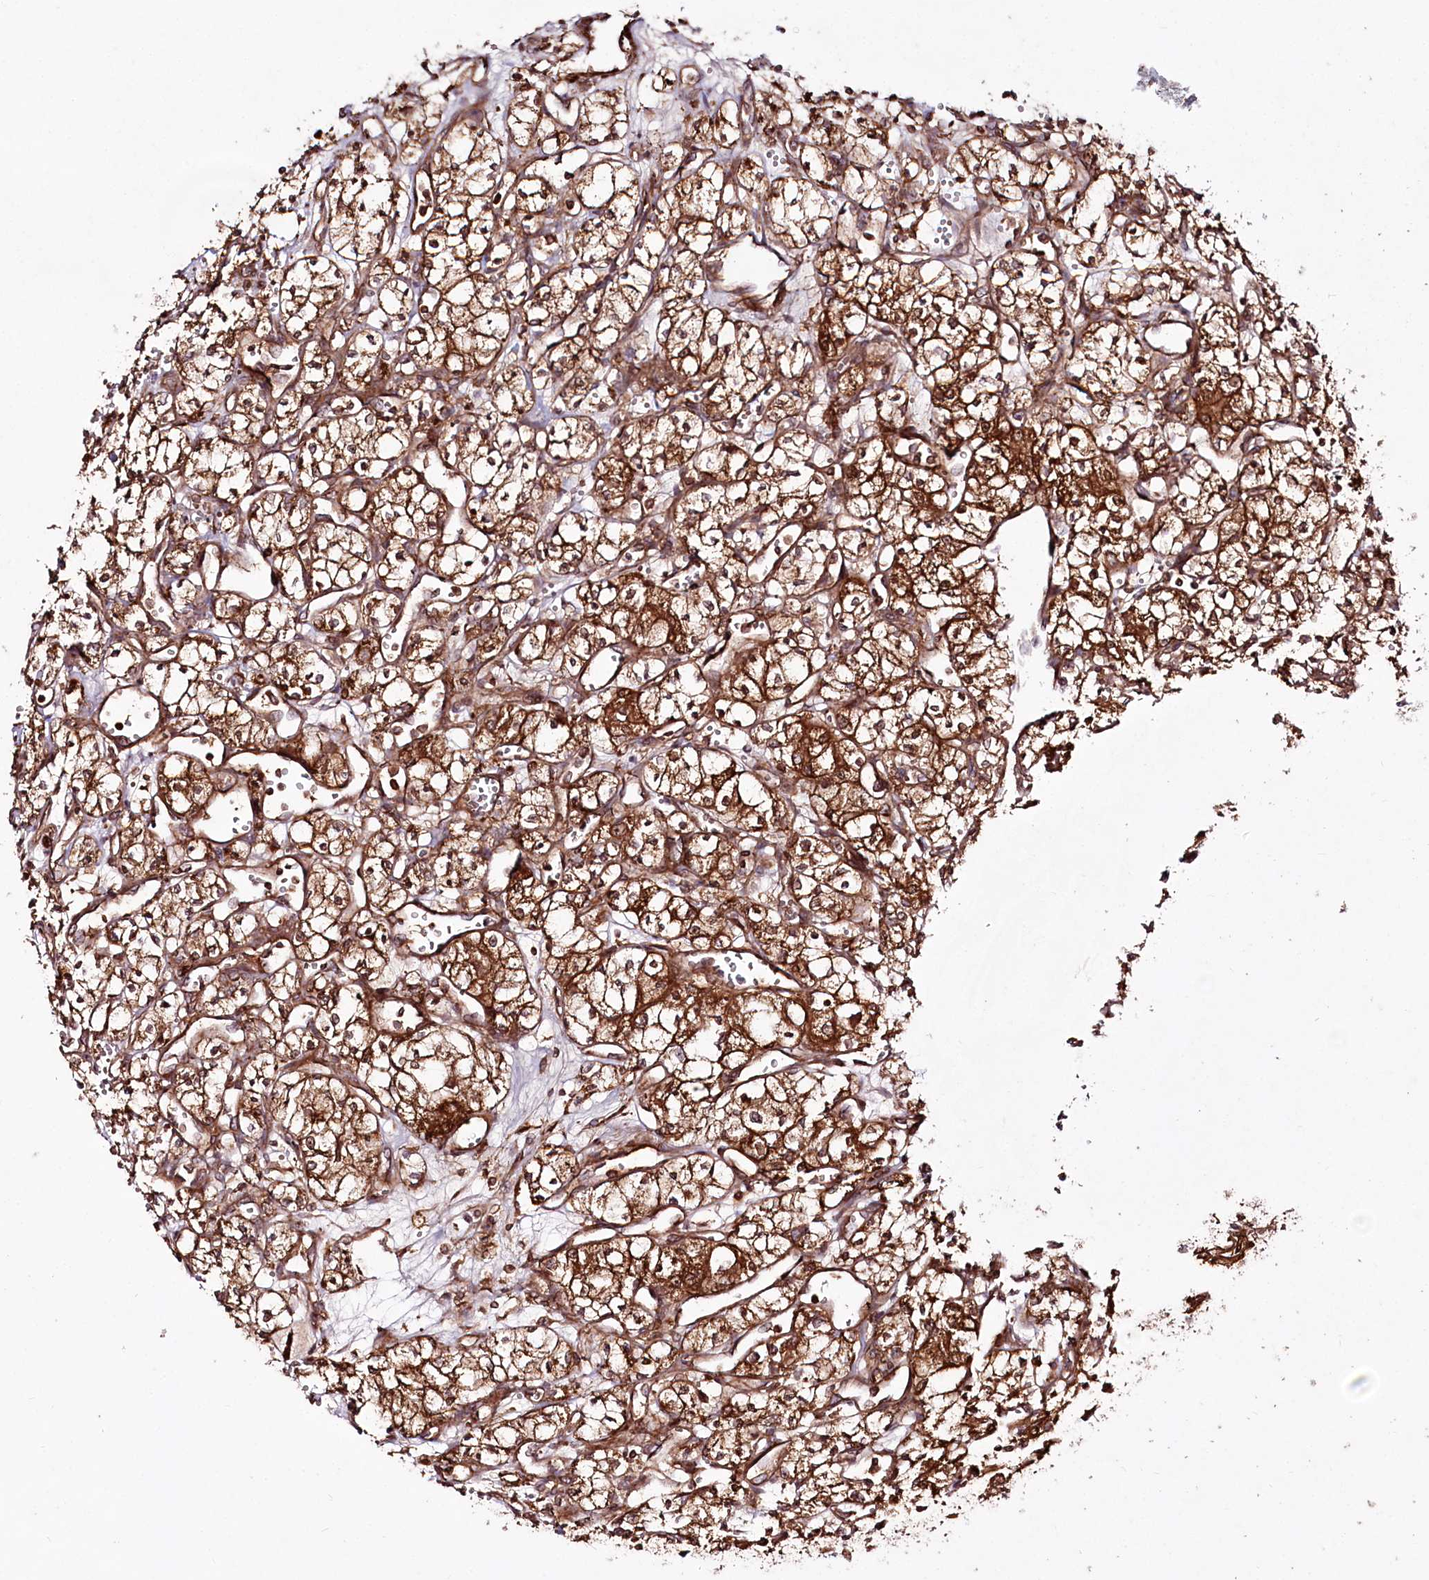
{"staining": {"intensity": "moderate", "quantity": ">75%", "location": "cytoplasmic/membranous"}, "tissue": "renal cancer", "cell_type": "Tumor cells", "image_type": "cancer", "snomed": [{"axis": "morphology", "description": "Adenocarcinoma, NOS"}, {"axis": "topography", "description": "Kidney"}], "caption": "DAB (3,3'-diaminobenzidine) immunohistochemical staining of renal adenocarcinoma reveals moderate cytoplasmic/membranous protein staining in about >75% of tumor cells. Ihc stains the protein in brown and the nuclei are stained blue.", "gene": "REXO2", "patient": {"sex": "male", "age": 59}}